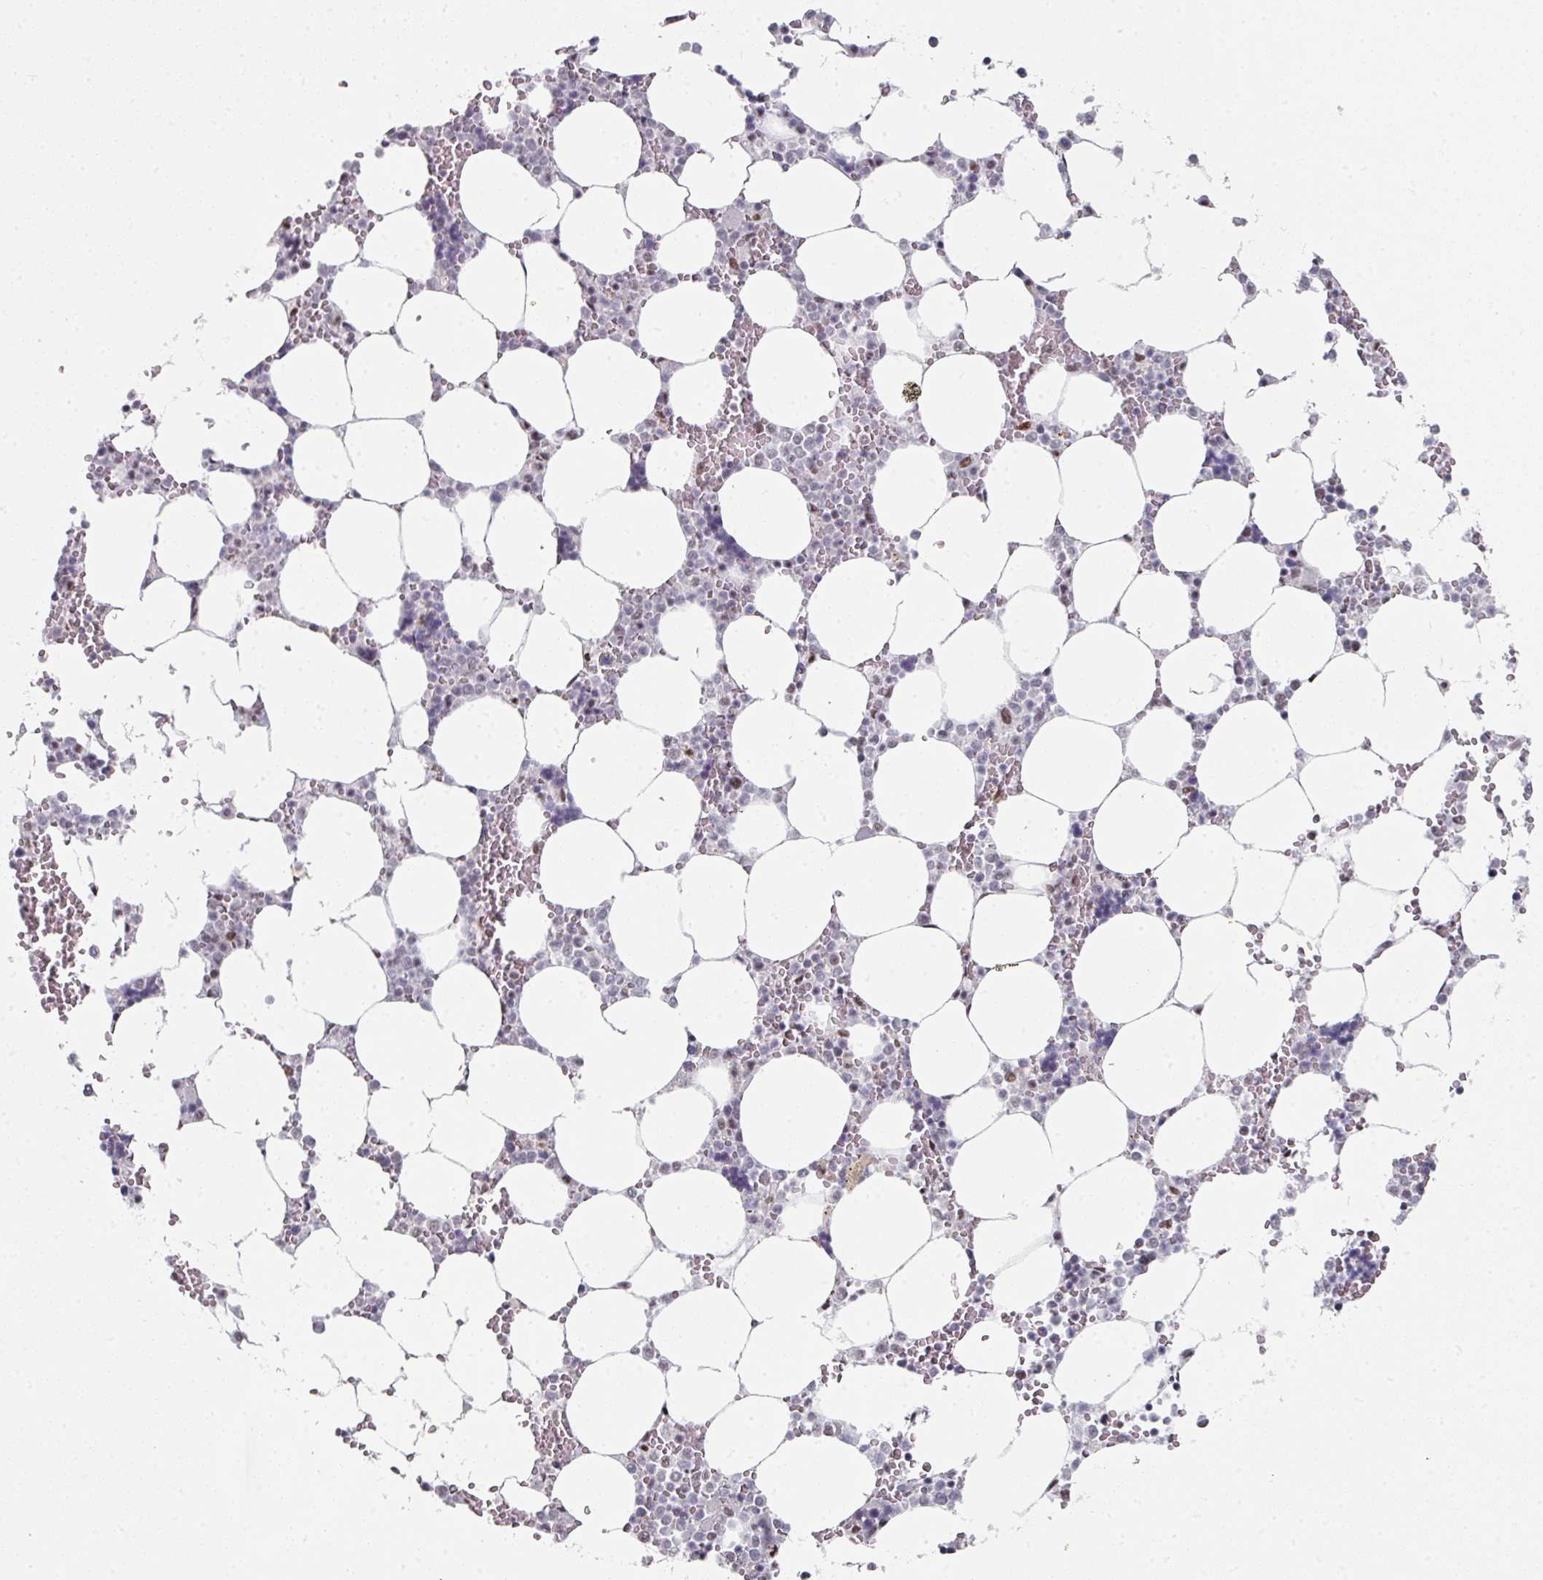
{"staining": {"intensity": "moderate", "quantity": "<25%", "location": "nuclear"}, "tissue": "bone marrow", "cell_type": "Hematopoietic cells", "image_type": "normal", "snomed": [{"axis": "morphology", "description": "Normal tissue, NOS"}, {"axis": "topography", "description": "Bone marrow"}], "caption": "Immunohistochemical staining of normal human bone marrow demonstrates moderate nuclear protein expression in approximately <25% of hematopoietic cells. The staining was performed using DAB (3,3'-diaminobenzidine) to visualize the protein expression in brown, while the nuclei were stained in blue with hematoxylin (Magnification: 20x).", "gene": "SF3B5", "patient": {"sex": "male", "age": 64}}